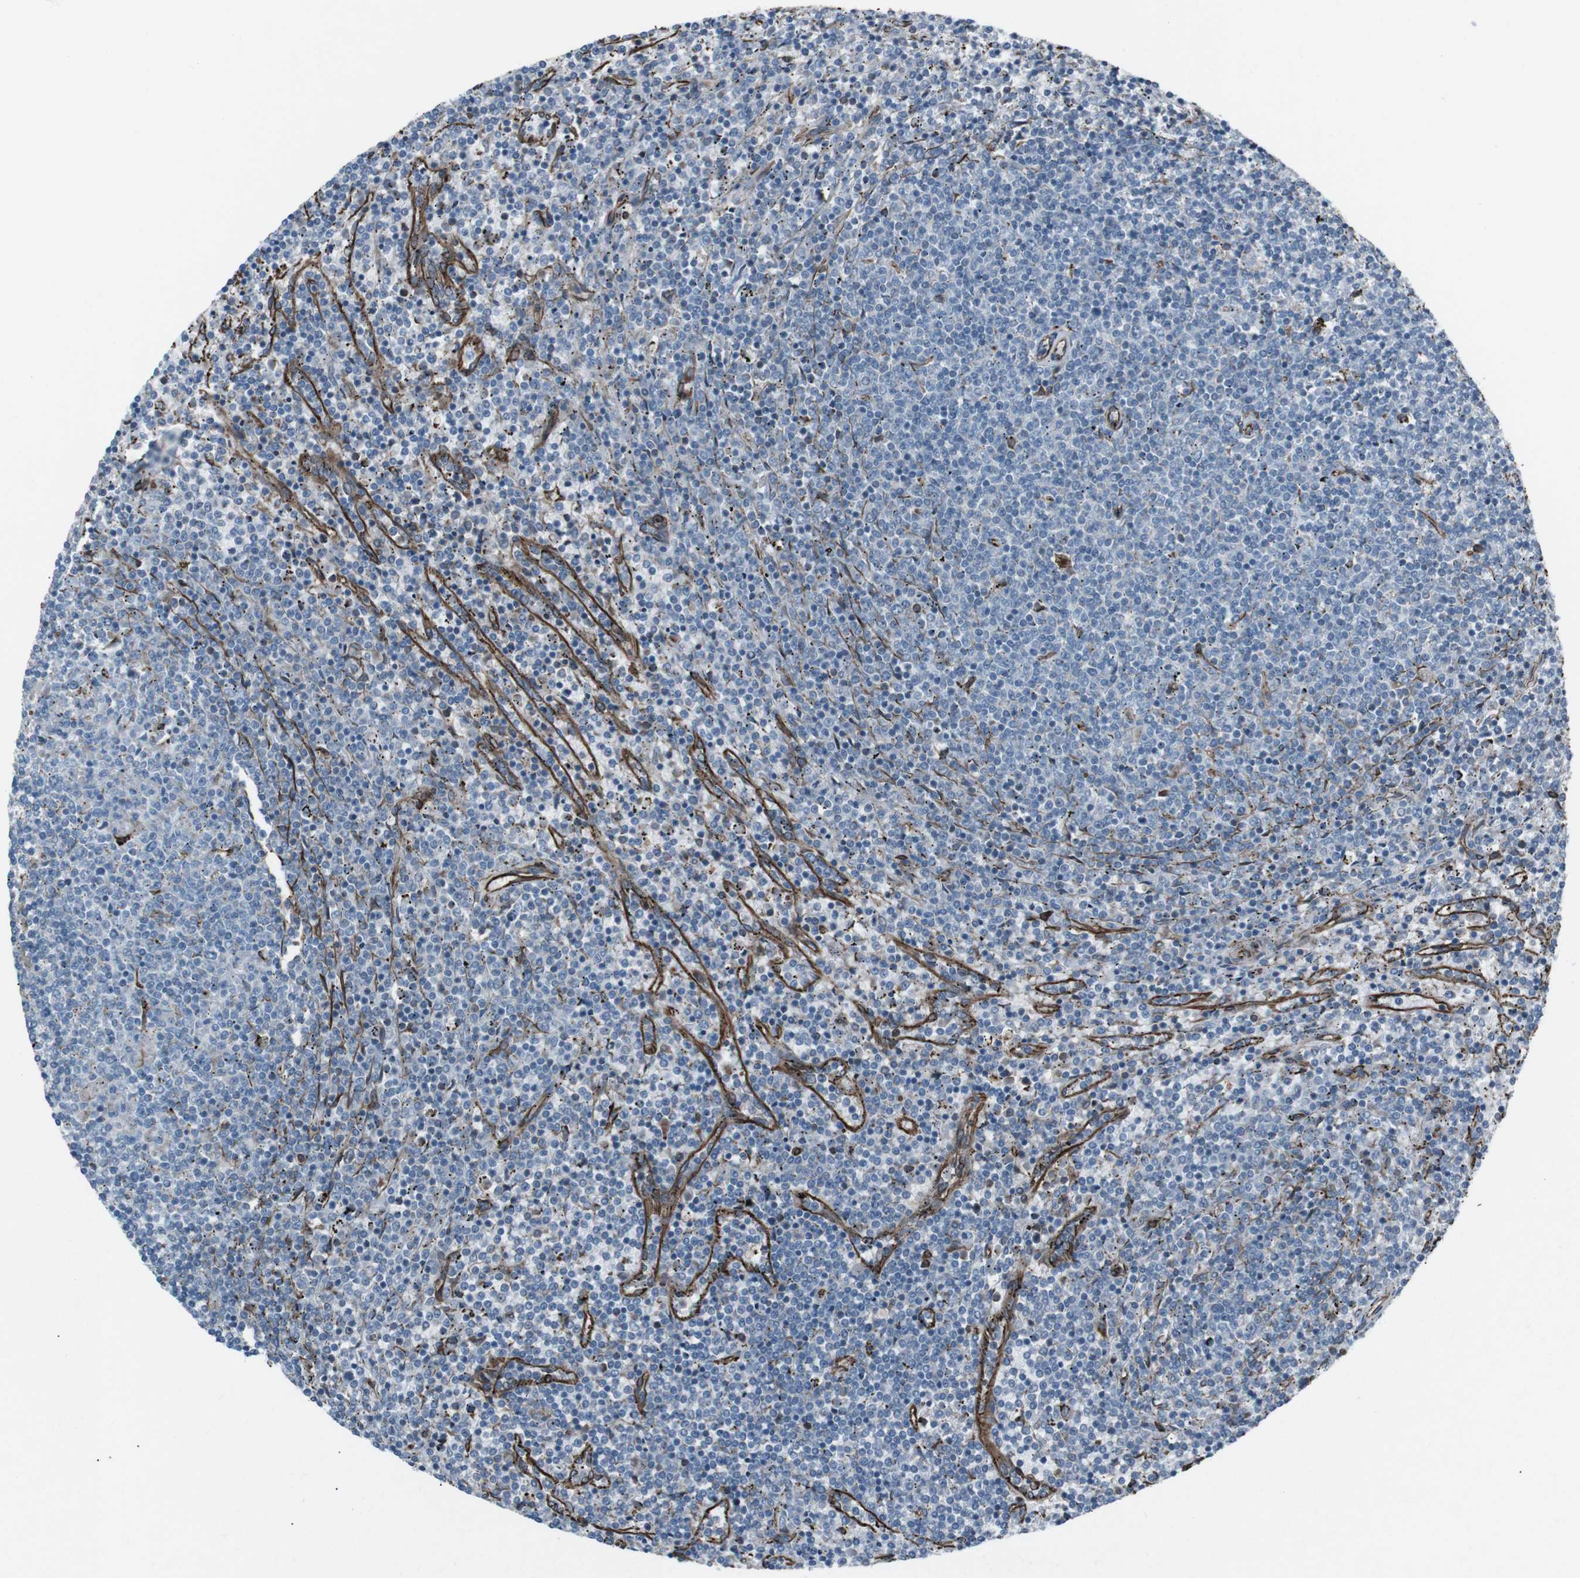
{"staining": {"intensity": "negative", "quantity": "none", "location": "none"}, "tissue": "lymphoma", "cell_type": "Tumor cells", "image_type": "cancer", "snomed": [{"axis": "morphology", "description": "Malignant lymphoma, non-Hodgkin's type, Low grade"}, {"axis": "topography", "description": "Spleen"}], "caption": "Protein analysis of malignant lymphoma, non-Hodgkin's type (low-grade) shows no significant positivity in tumor cells. (DAB (3,3'-diaminobenzidine) immunohistochemistry, high magnification).", "gene": "TMEM141", "patient": {"sex": "female", "age": 50}}